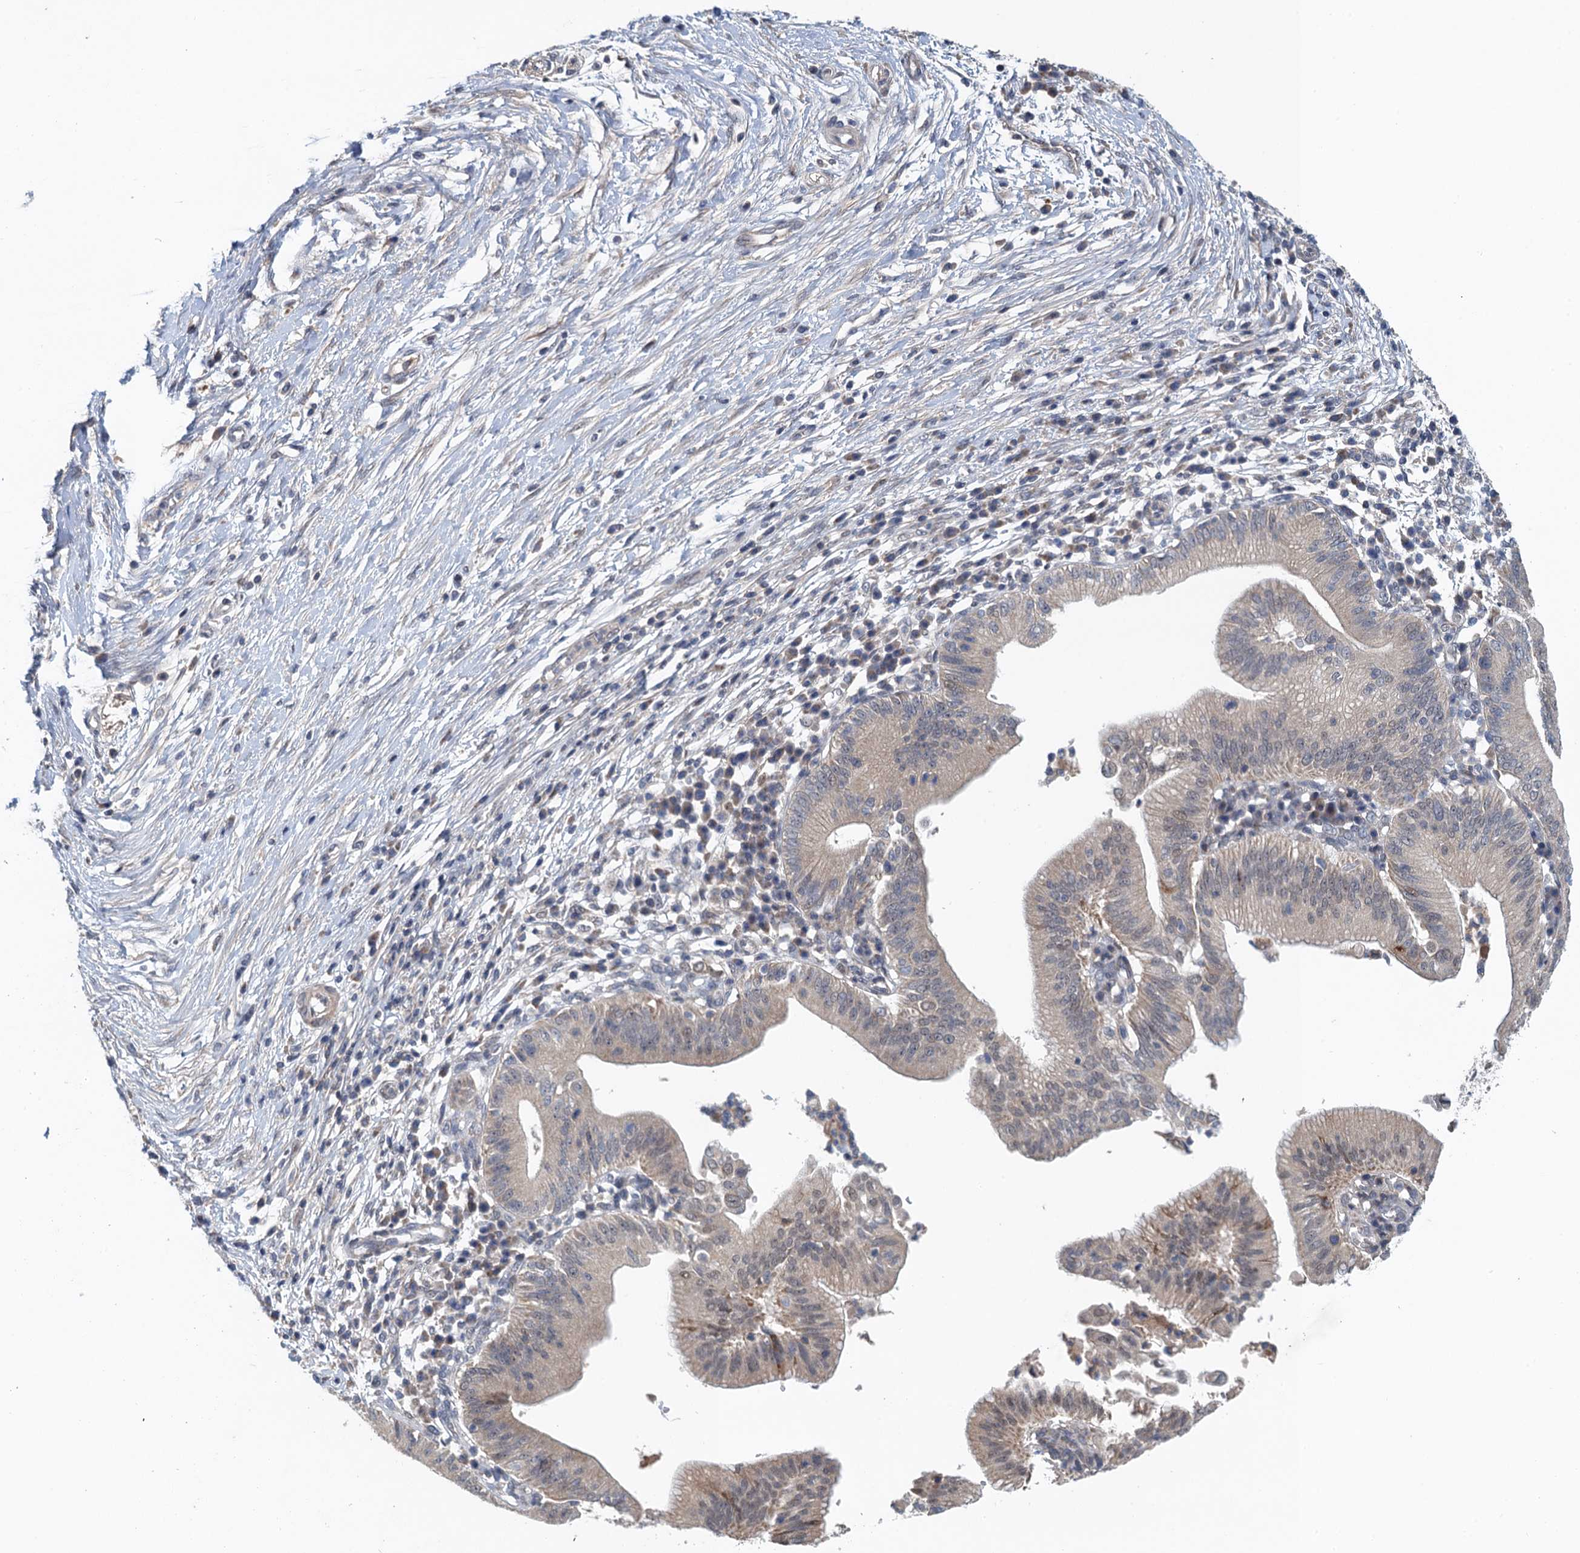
{"staining": {"intensity": "negative", "quantity": "none", "location": "none"}, "tissue": "pancreatic cancer", "cell_type": "Tumor cells", "image_type": "cancer", "snomed": [{"axis": "morphology", "description": "Adenocarcinoma, NOS"}, {"axis": "topography", "description": "Pancreas"}], "caption": "Immunohistochemical staining of human pancreatic adenocarcinoma demonstrates no significant positivity in tumor cells.", "gene": "MDM1", "patient": {"sex": "male", "age": 68}}